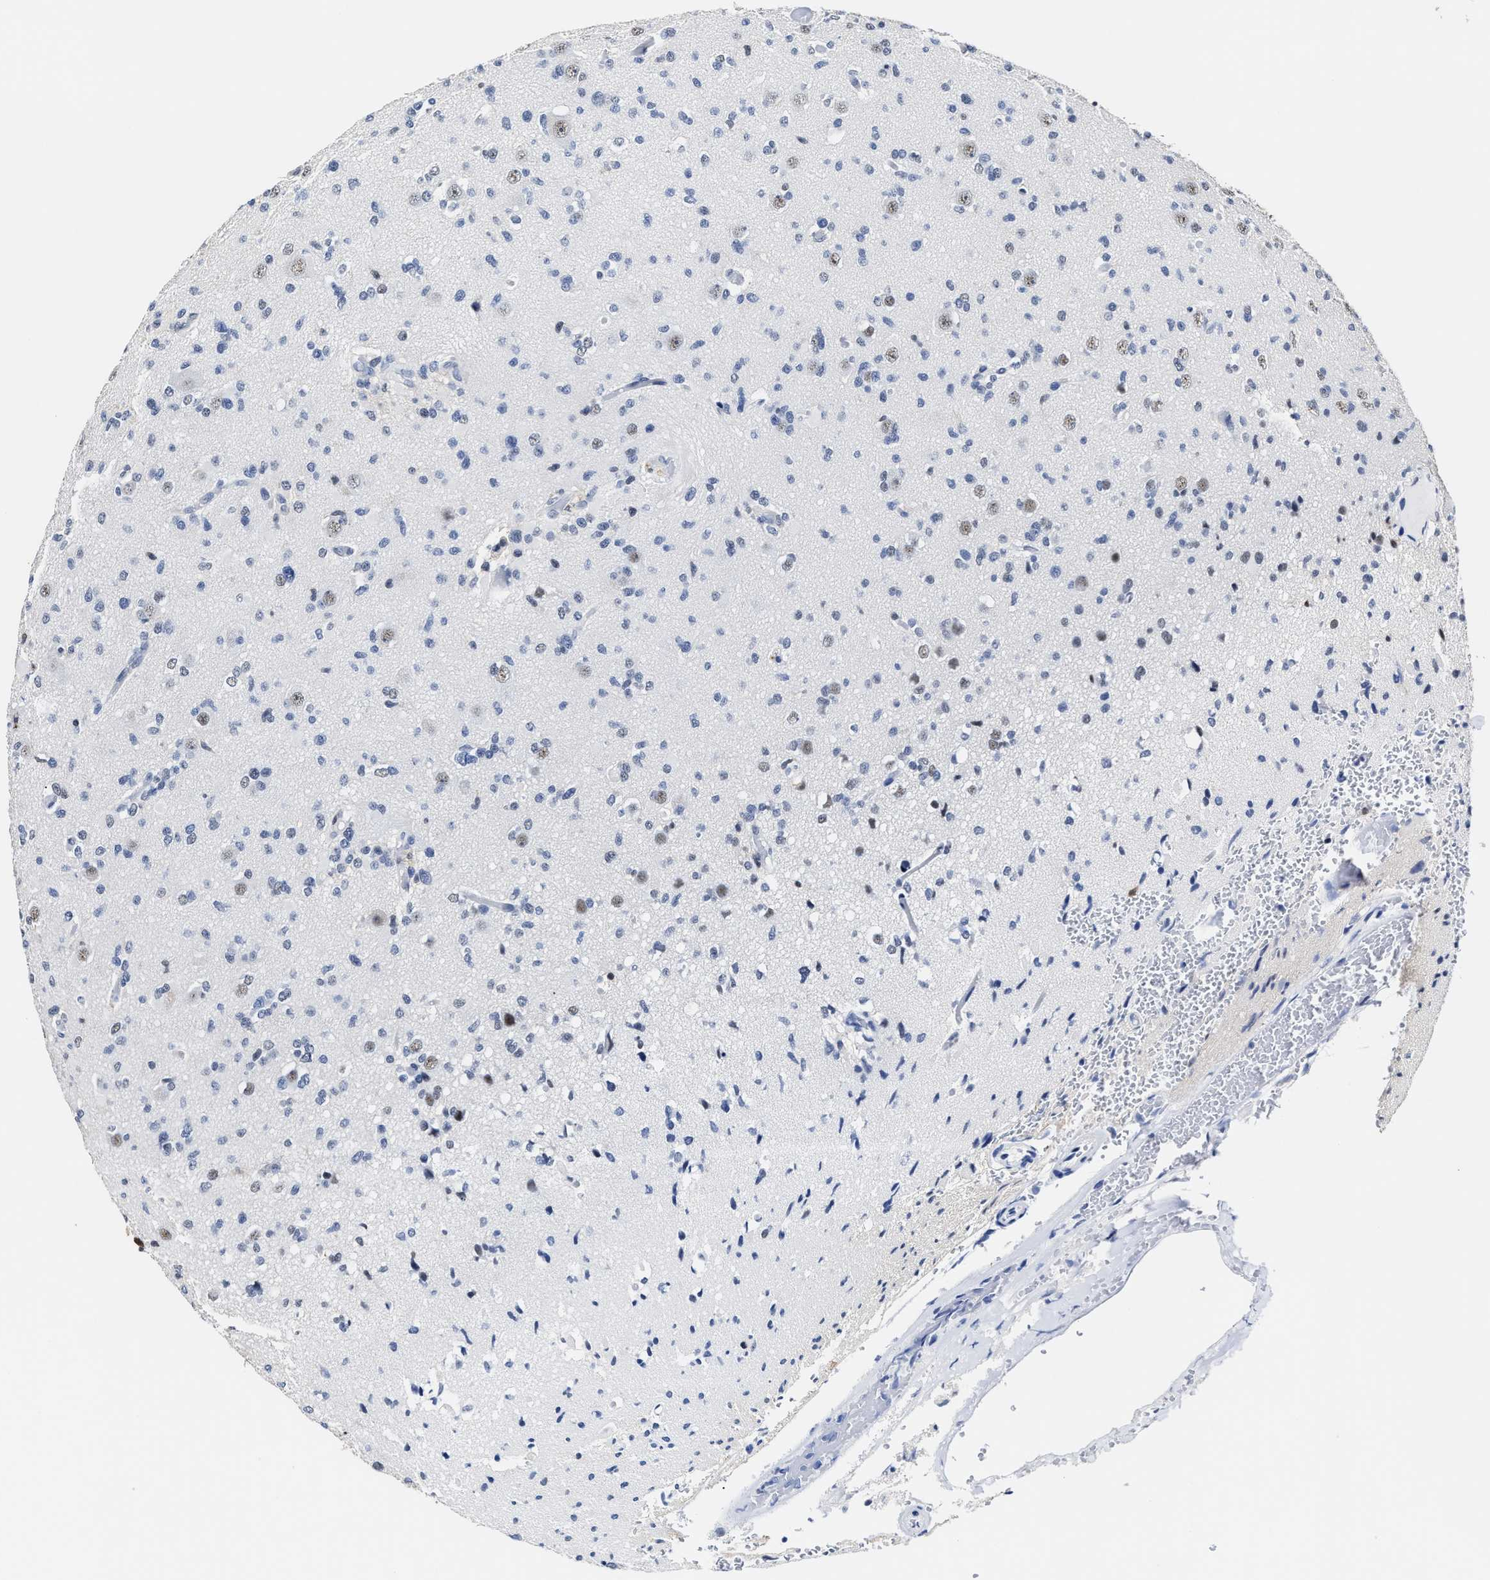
{"staining": {"intensity": "negative", "quantity": "none", "location": "none"}, "tissue": "glioma", "cell_type": "Tumor cells", "image_type": "cancer", "snomed": [{"axis": "morphology", "description": "Glioma, malignant, Low grade"}, {"axis": "topography", "description": "Brain"}], "caption": "Immunohistochemical staining of human glioma exhibits no significant positivity in tumor cells.", "gene": "PRPF4B", "patient": {"sex": "female", "age": 22}}